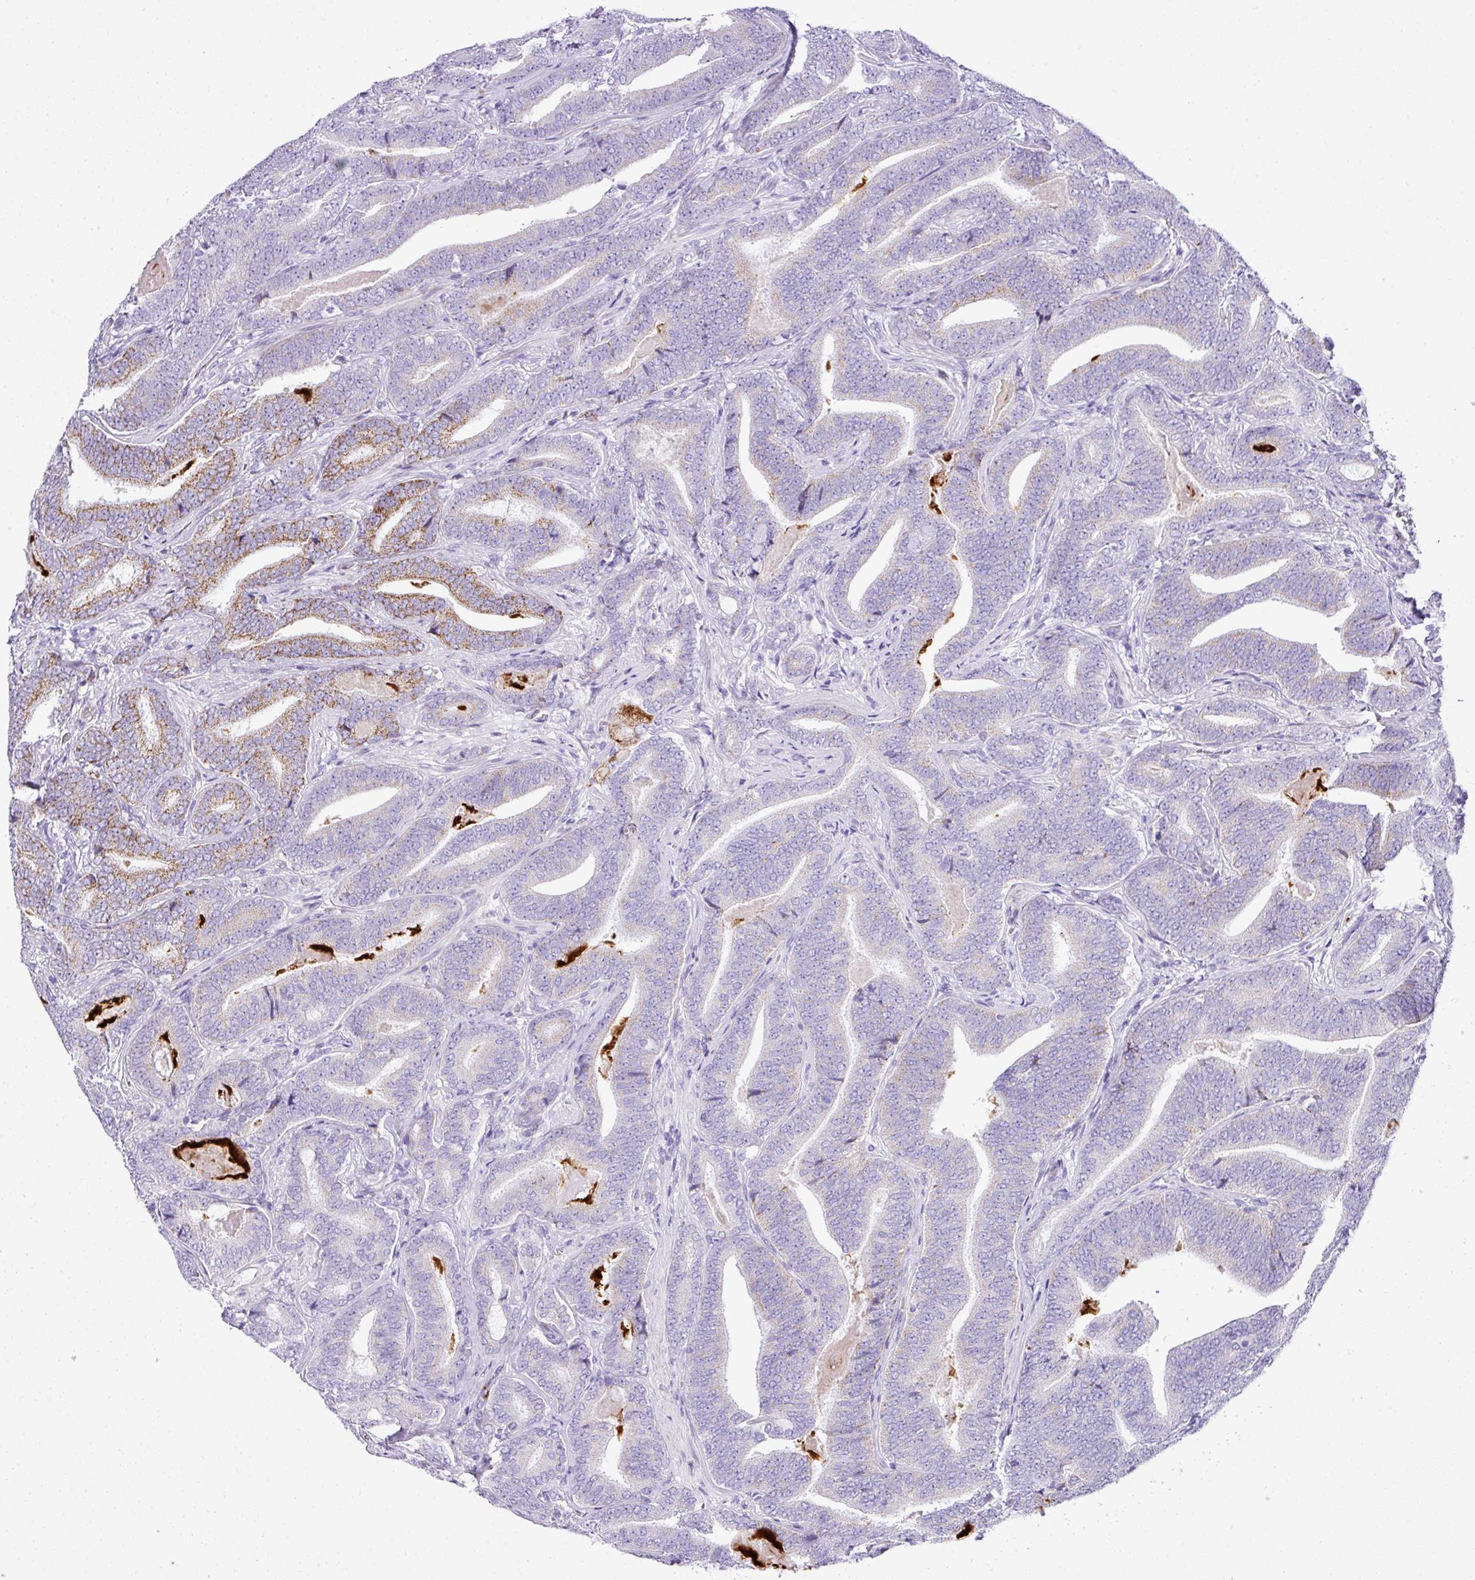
{"staining": {"intensity": "moderate", "quantity": "<25%", "location": "cytoplasmic/membranous"}, "tissue": "prostate cancer", "cell_type": "Tumor cells", "image_type": "cancer", "snomed": [{"axis": "morphology", "description": "Adenocarcinoma, Low grade"}, {"axis": "topography", "description": "Prostate and seminal vesicle, NOS"}], "caption": "Protein expression by immunohistochemistry shows moderate cytoplasmic/membranous staining in approximately <25% of tumor cells in prostate cancer.", "gene": "RCAN2", "patient": {"sex": "male", "age": 61}}